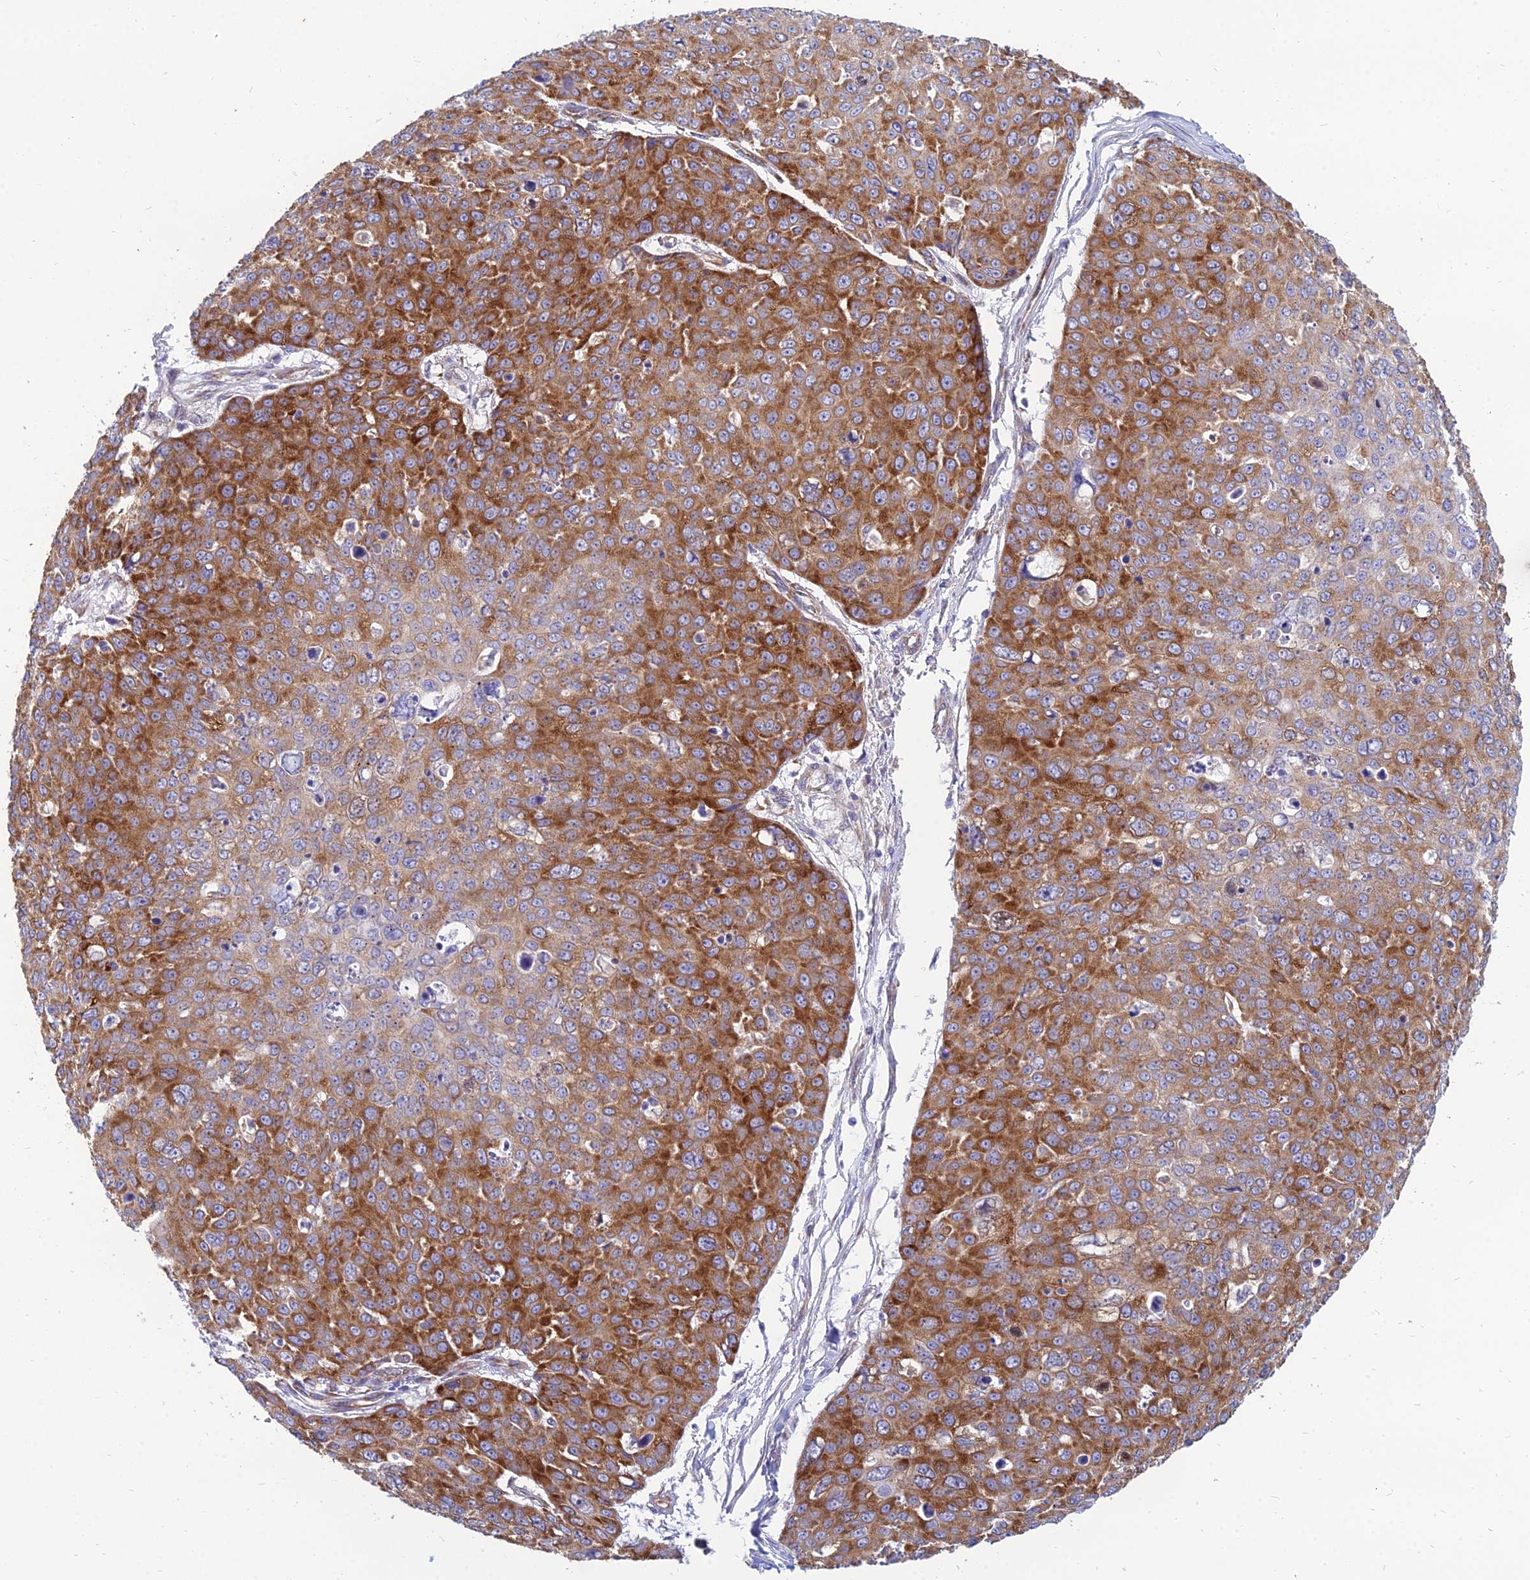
{"staining": {"intensity": "strong", "quantity": ">75%", "location": "cytoplasmic/membranous"}, "tissue": "skin cancer", "cell_type": "Tumor cells", "image_type": "cancer", "snomed": [{"axis": "morphology", "description": "Squamous cell carcinoma, NOS"}, {"axis": "topography", "description": "Skin"}], "caption": "IHC of skin cancer (squamous cell carcinoma) reveals high levels of strong cytoplasmic/membranous positivity in approximately >75% of tumor cells.", "gene": "TXLNA", "patient": {"sex": "male", "age": 71}}